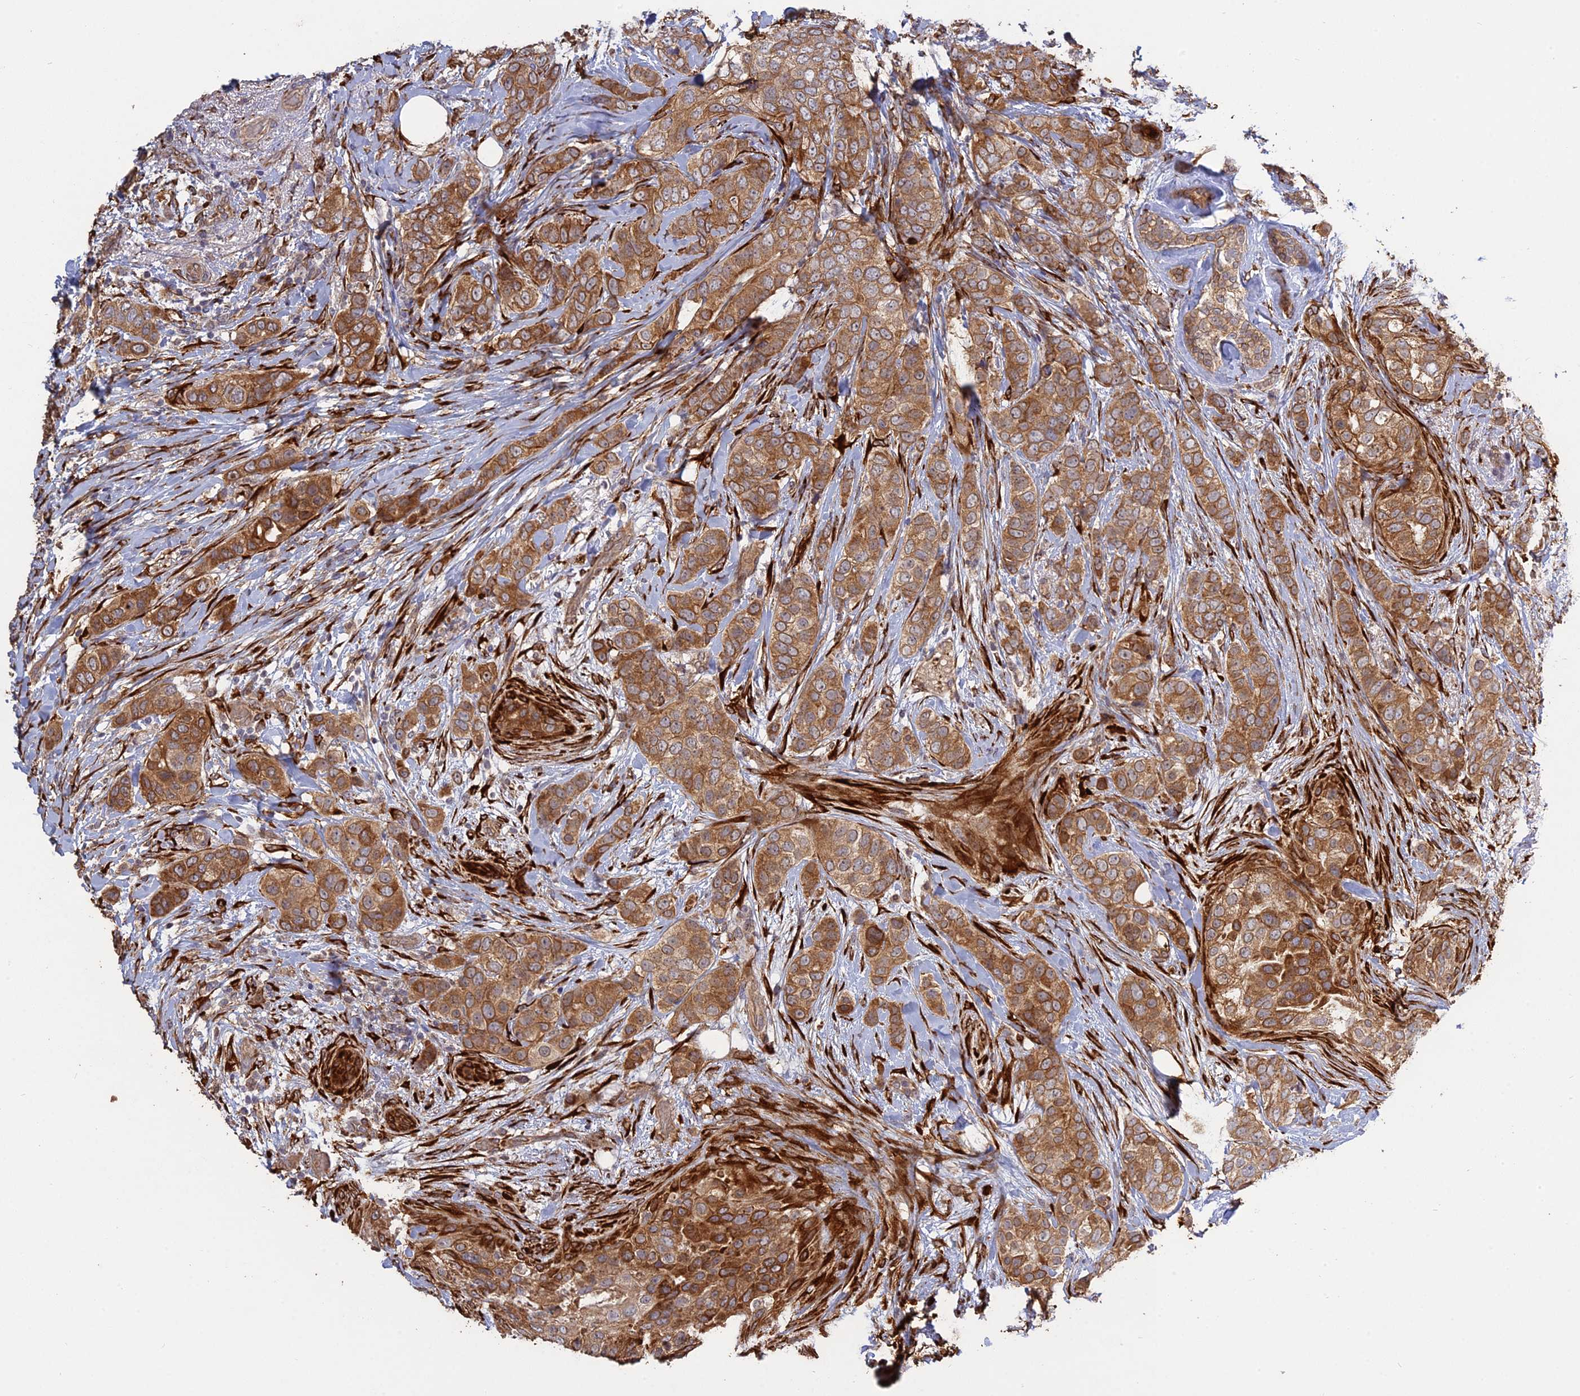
{"staining": {"intensity": "moderate", "quantity": ">75%", "location": "cytoplasmic/membranous"}, "tissue": "breast cancer", "cell_type": "Tumor cells", "image_type": "cancer", "snomed": [{"axis": "morphology", "description": "Lobular carcinoma"}, {"axis": "topography", "description": "Breast"}], "caption": "Moderate cytoplasmic/membranous staining is identified in about >75% of tumor cells in lobular carcinoma (breast).", "gene": "PPIC", "patient": {"sex": "female", "age": 51}}